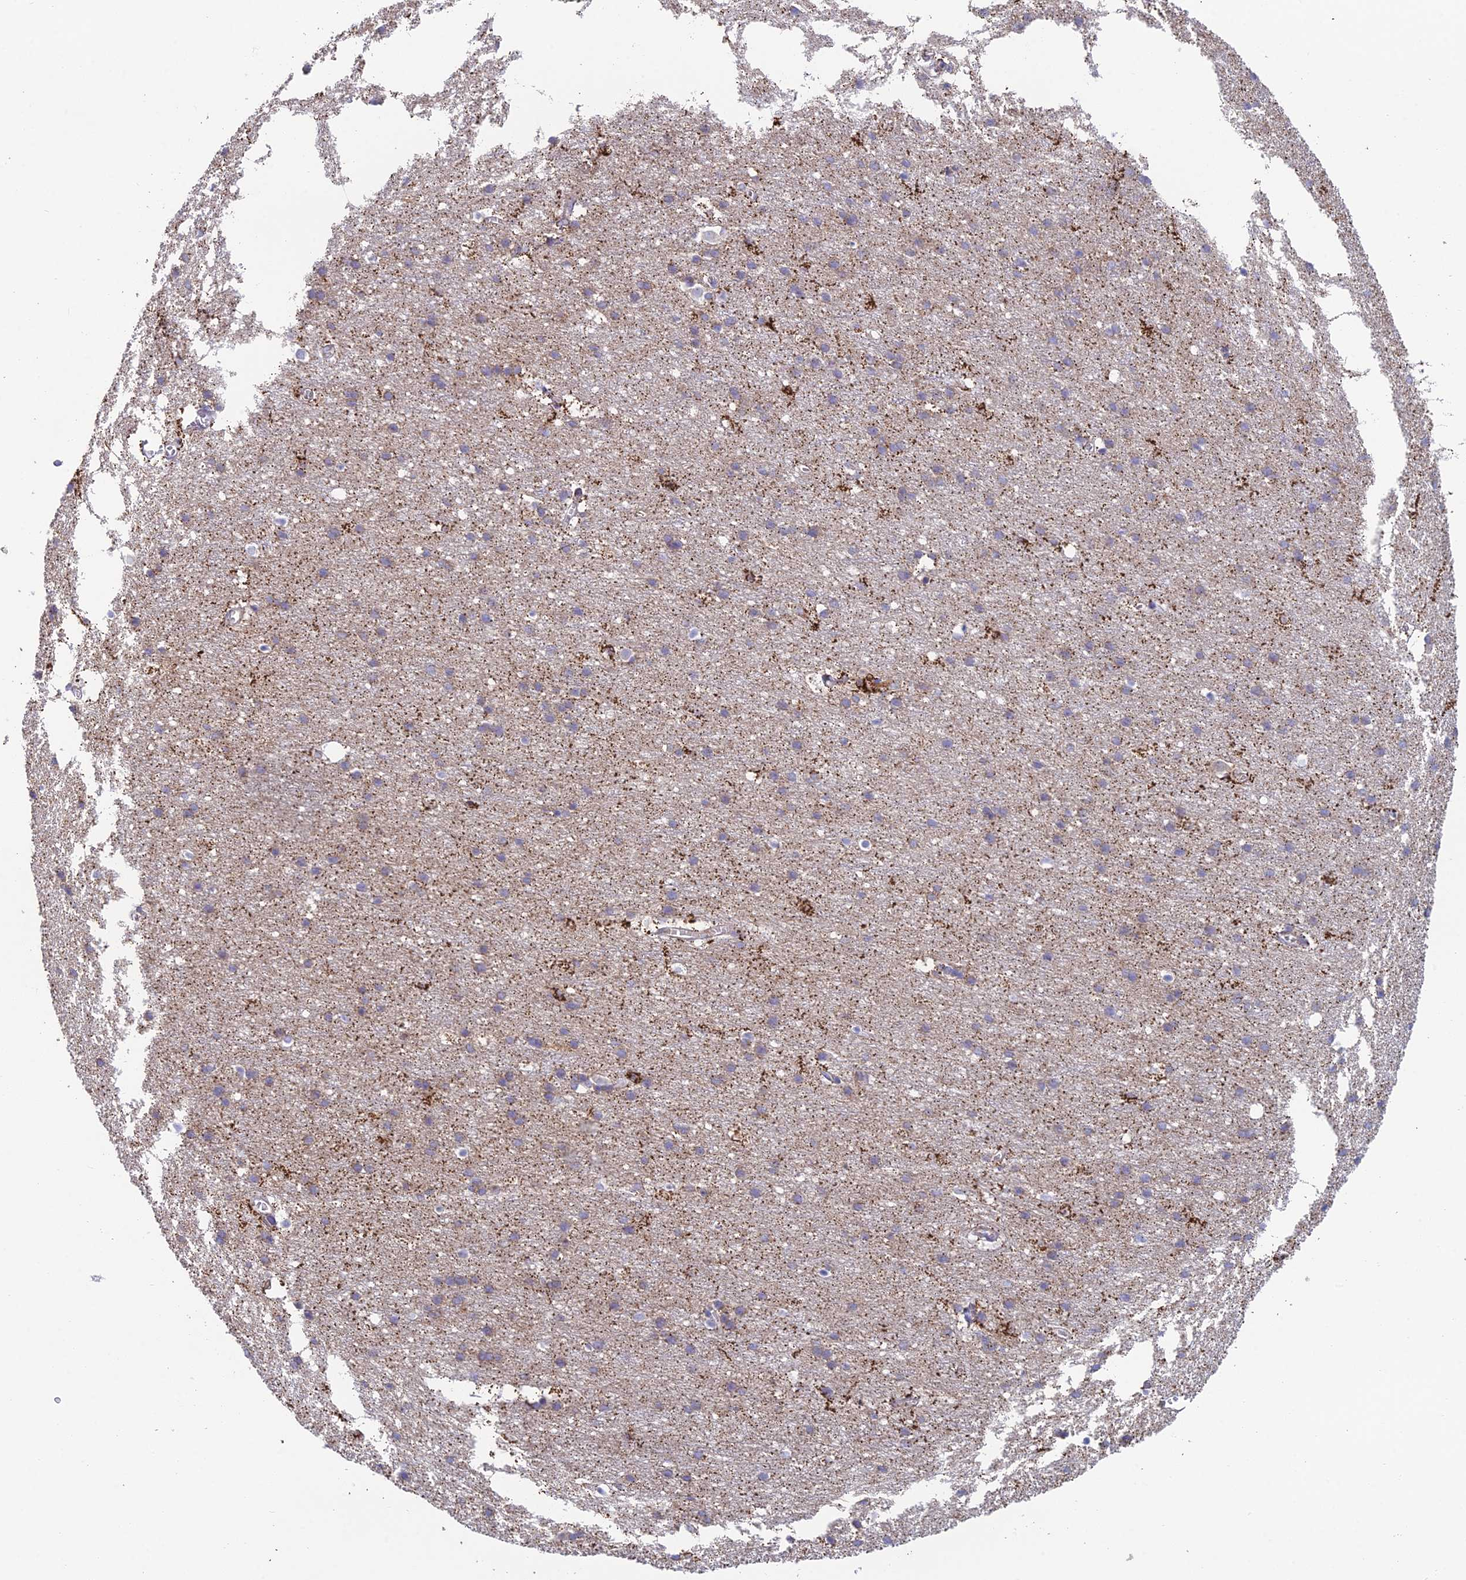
{"staining": {"intensity": "negative", "quantity": "none", "location": "none"}, "tissue": "cerebral cortex", "cell_type": "Endothelial cells", "image_type": "normal", "snomed": [{"axis": "morphology", "description": "Normal tissue, NOS"}, {"axis": "topography", "description": "Cerebral cortex"}], "caption": "The image demonstrates no significant positivity in endothelial cells of cerebral cortex. The staining is performed using DAB (3,3'-diaminobenzidine) brown chromogen with nuclei counter-stained in using hematoxylin.", "gene": "IFTAP", "patient": {"sex": "male", "age": 54}}